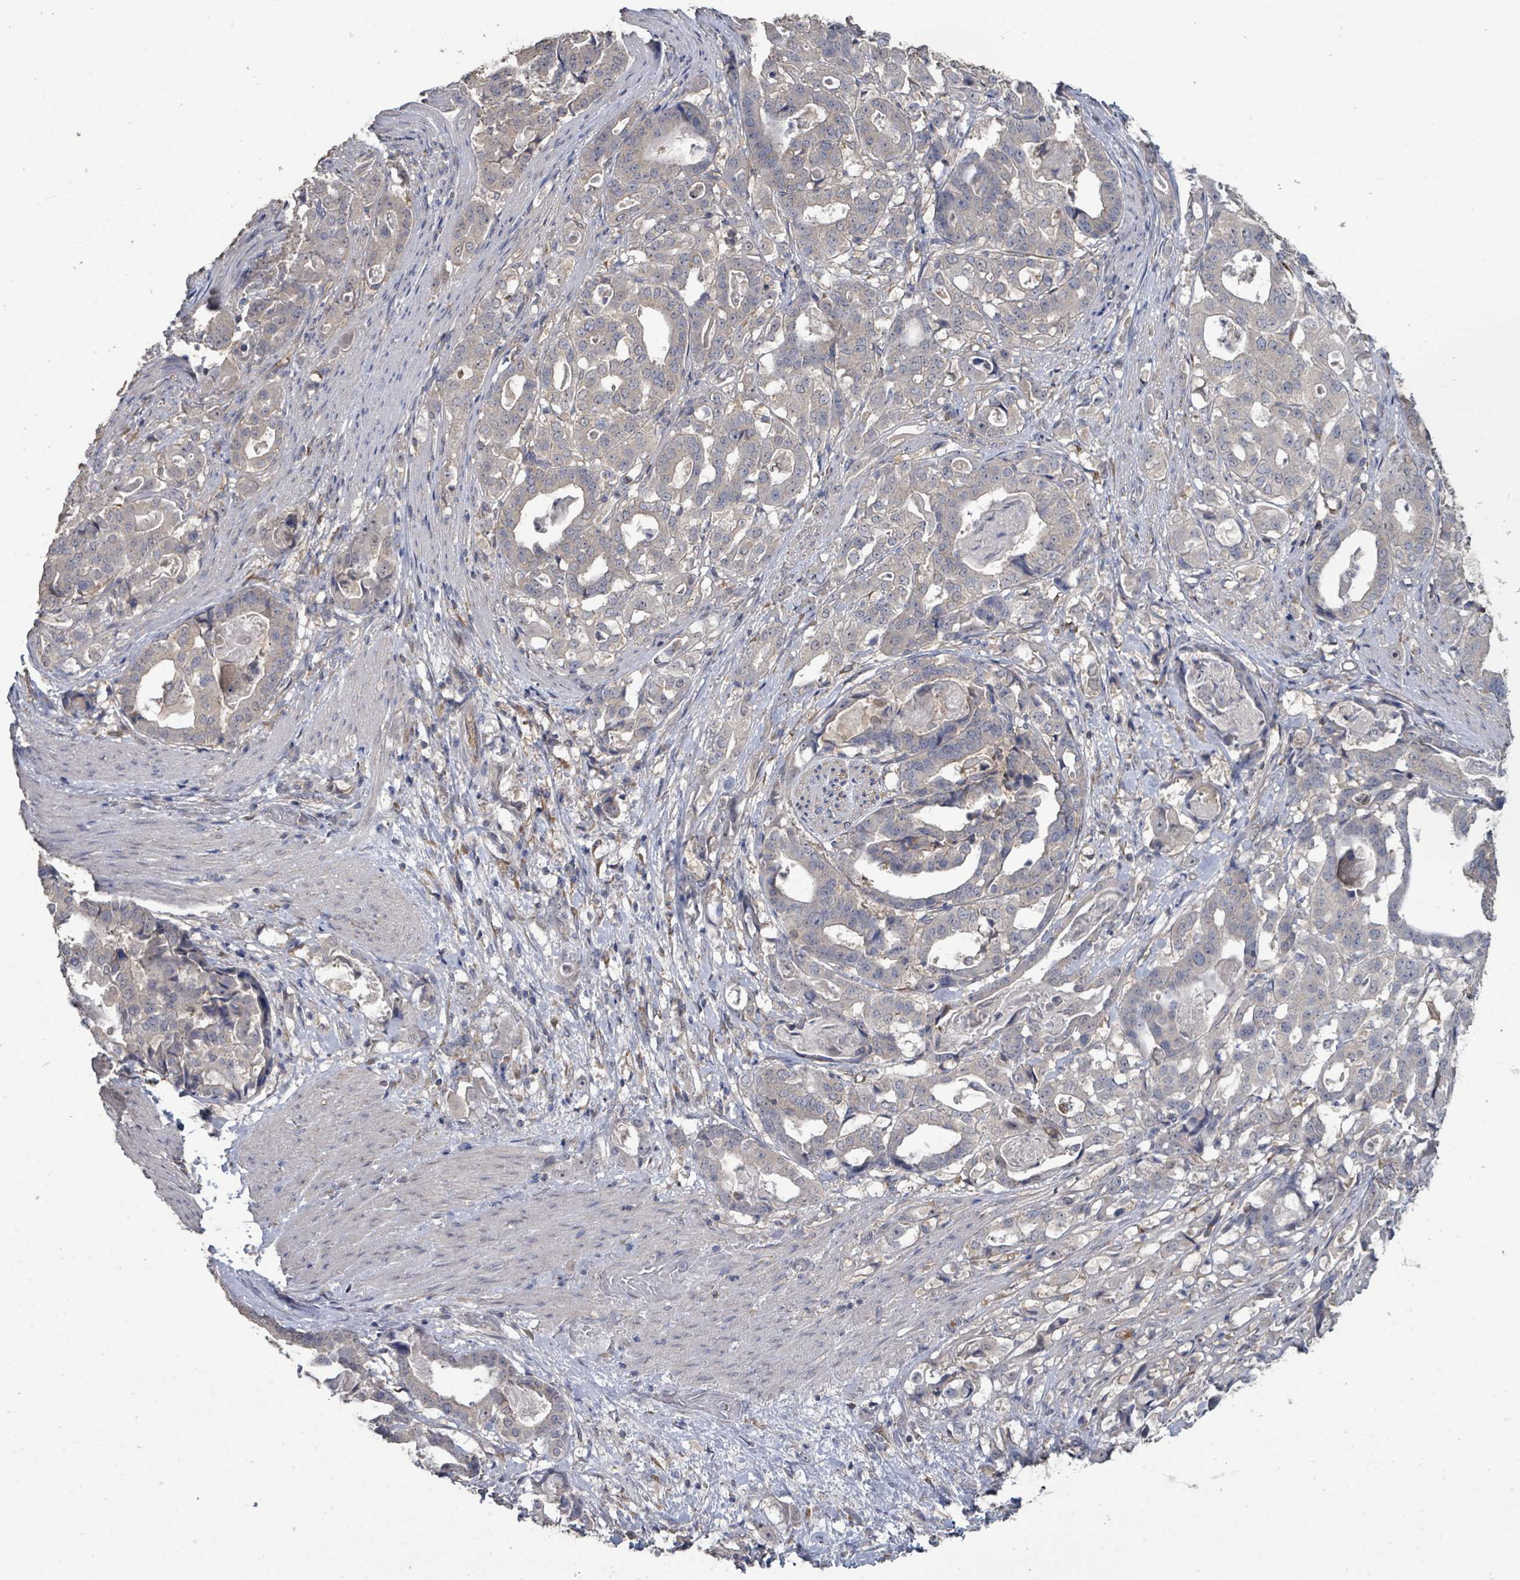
{"staining": {"intensity": "negative", "quantity": "none", "location": "none"}, "tissue": "stomach cancer", "cell_type": "Tumor cells", "image_type": "cancer", "snomed": [{"axis": "morphology", "description": "Adenocarcinoma, NOS"}, {"axis": "topography", "description": "Stomach"}], "caption": "Immunohistochemistry (IHC) histopathology image of human stomach cancer (adenocarcinoma) stained for a protein (brown), which shows no staining in tumor cells.", "gene": "SLC9A7", "patient": {"sex": "male", "age": 48}}